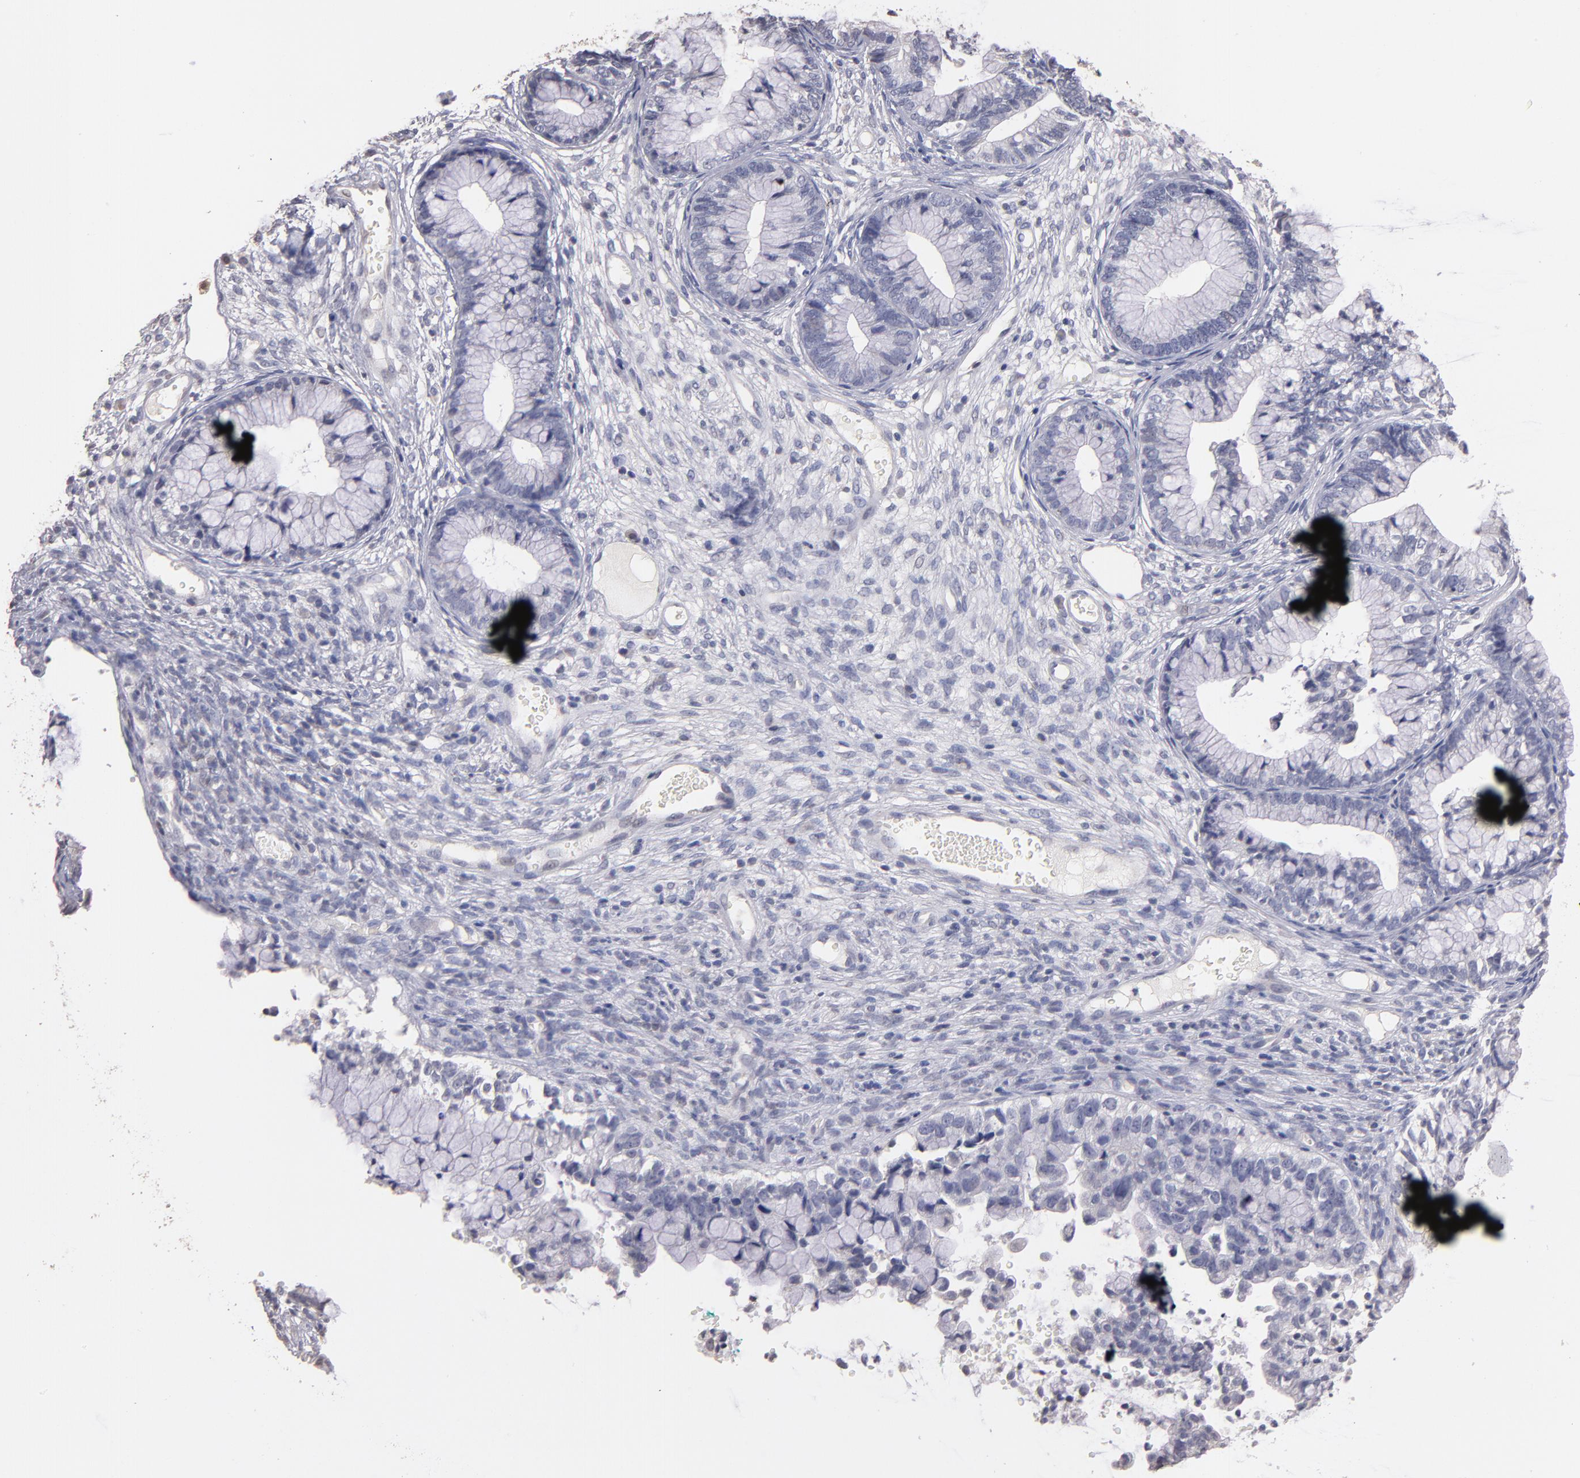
{"staining": {"intensity": "negative", "quantity": "none", "location": "none"}, "tissue": "cervical cancer", "cell_type": "Tumor cells", "image_type": "cancer", "snomed": [{"axis": "morphology", "description": "Adenocarcinoma, NOS"}, {"axis": "topography", "description": "Cervix"}], "caption": "Tumor cells are negative for brown protein staining in cervical cancer.", "gene": "SOX10", "patient": {"sex": "female", "age": 44}}